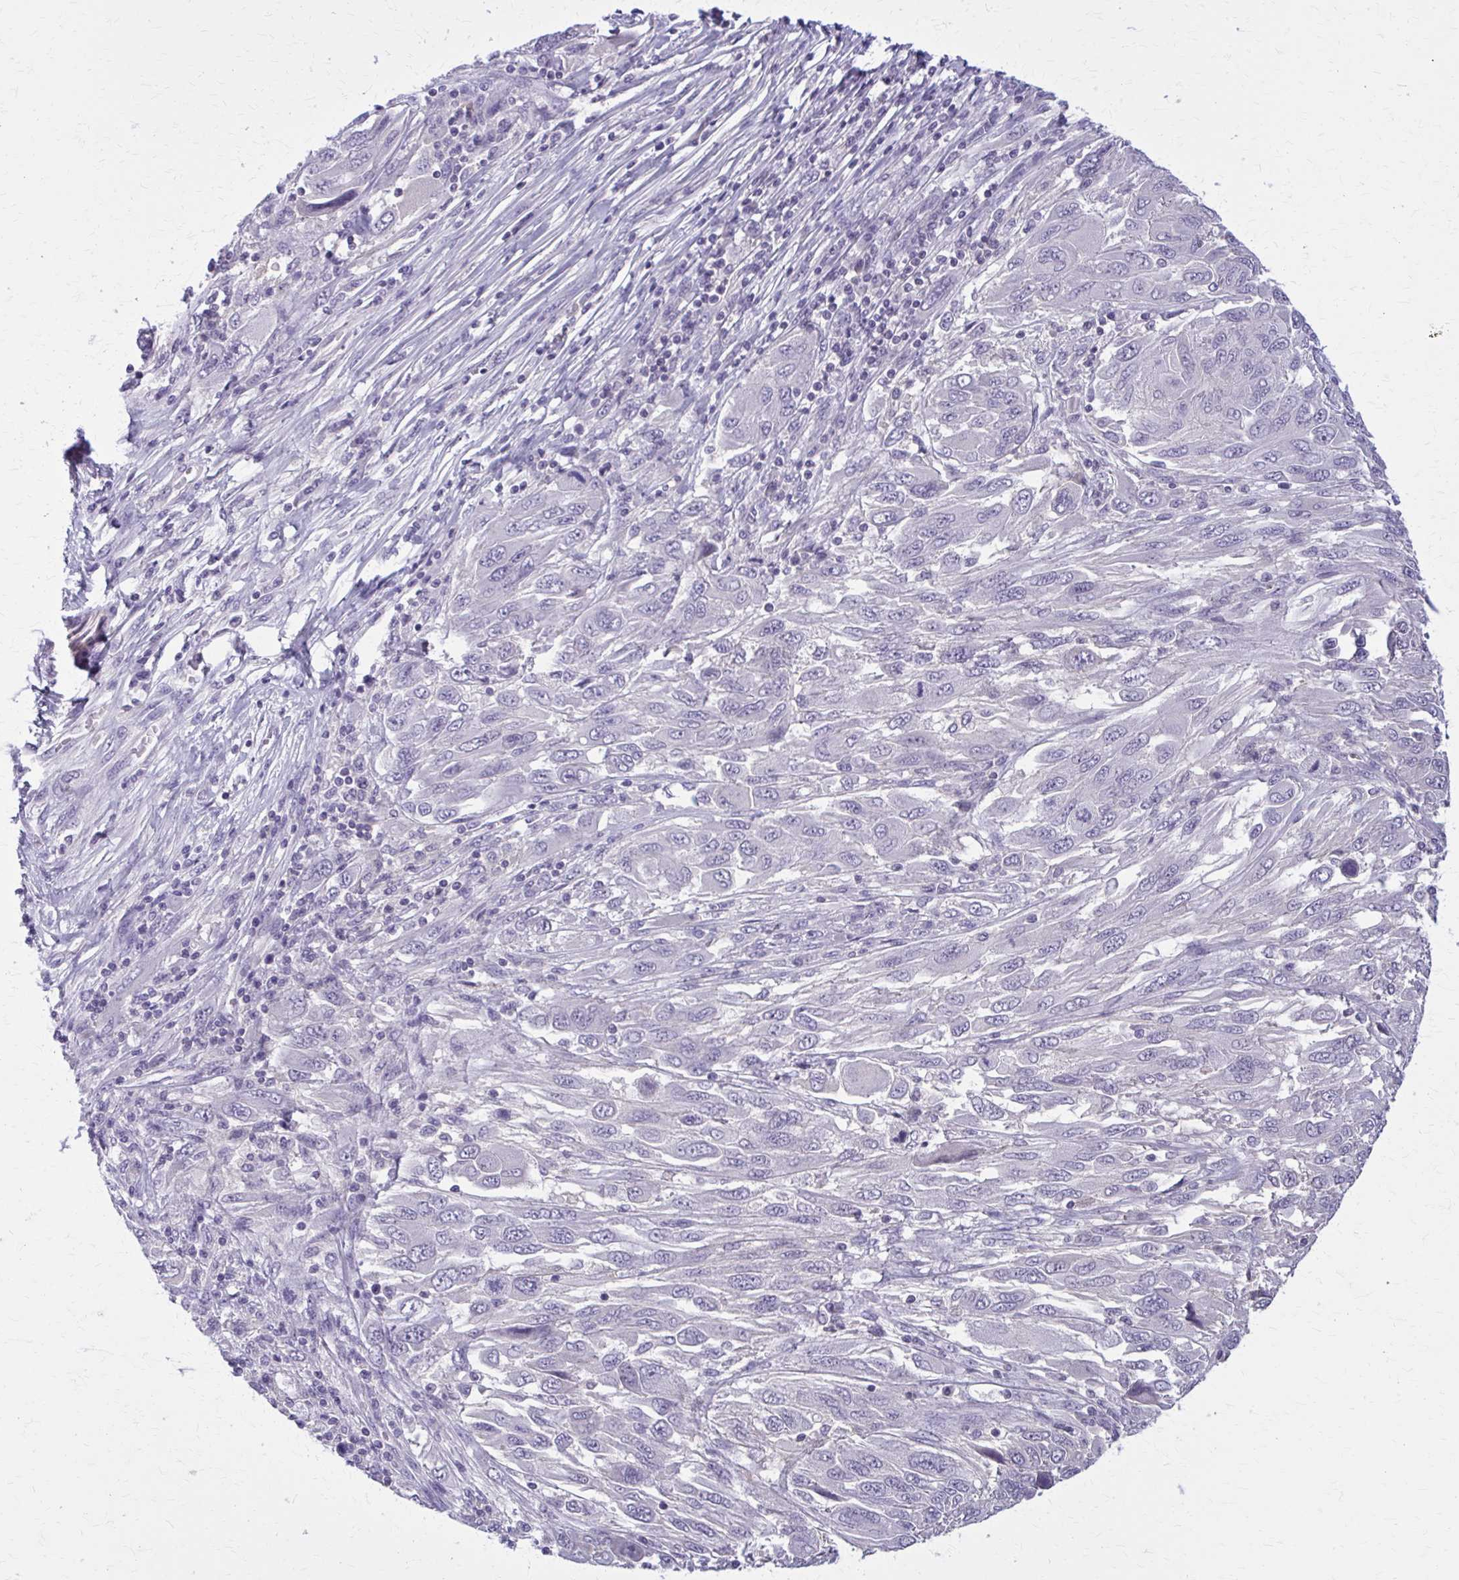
{"staining": {"intensity": "negative", "quantity": "none", "location": "none"}, "tissue": "melanoma", "cell_type": "Tumor cells", "image_type": "cancer", "snomed": [{"axis": "morphology", "description": "Malignant melanoma, NOS"}, {"axis": "topography", "description": "Skin"}], "caption": "This is an immunohistochemistry histopathology image of human melanoma. There is no expression in tumor cells.", "gene": "OR4A47", "patient": {"sex": "female", "age": 91}}